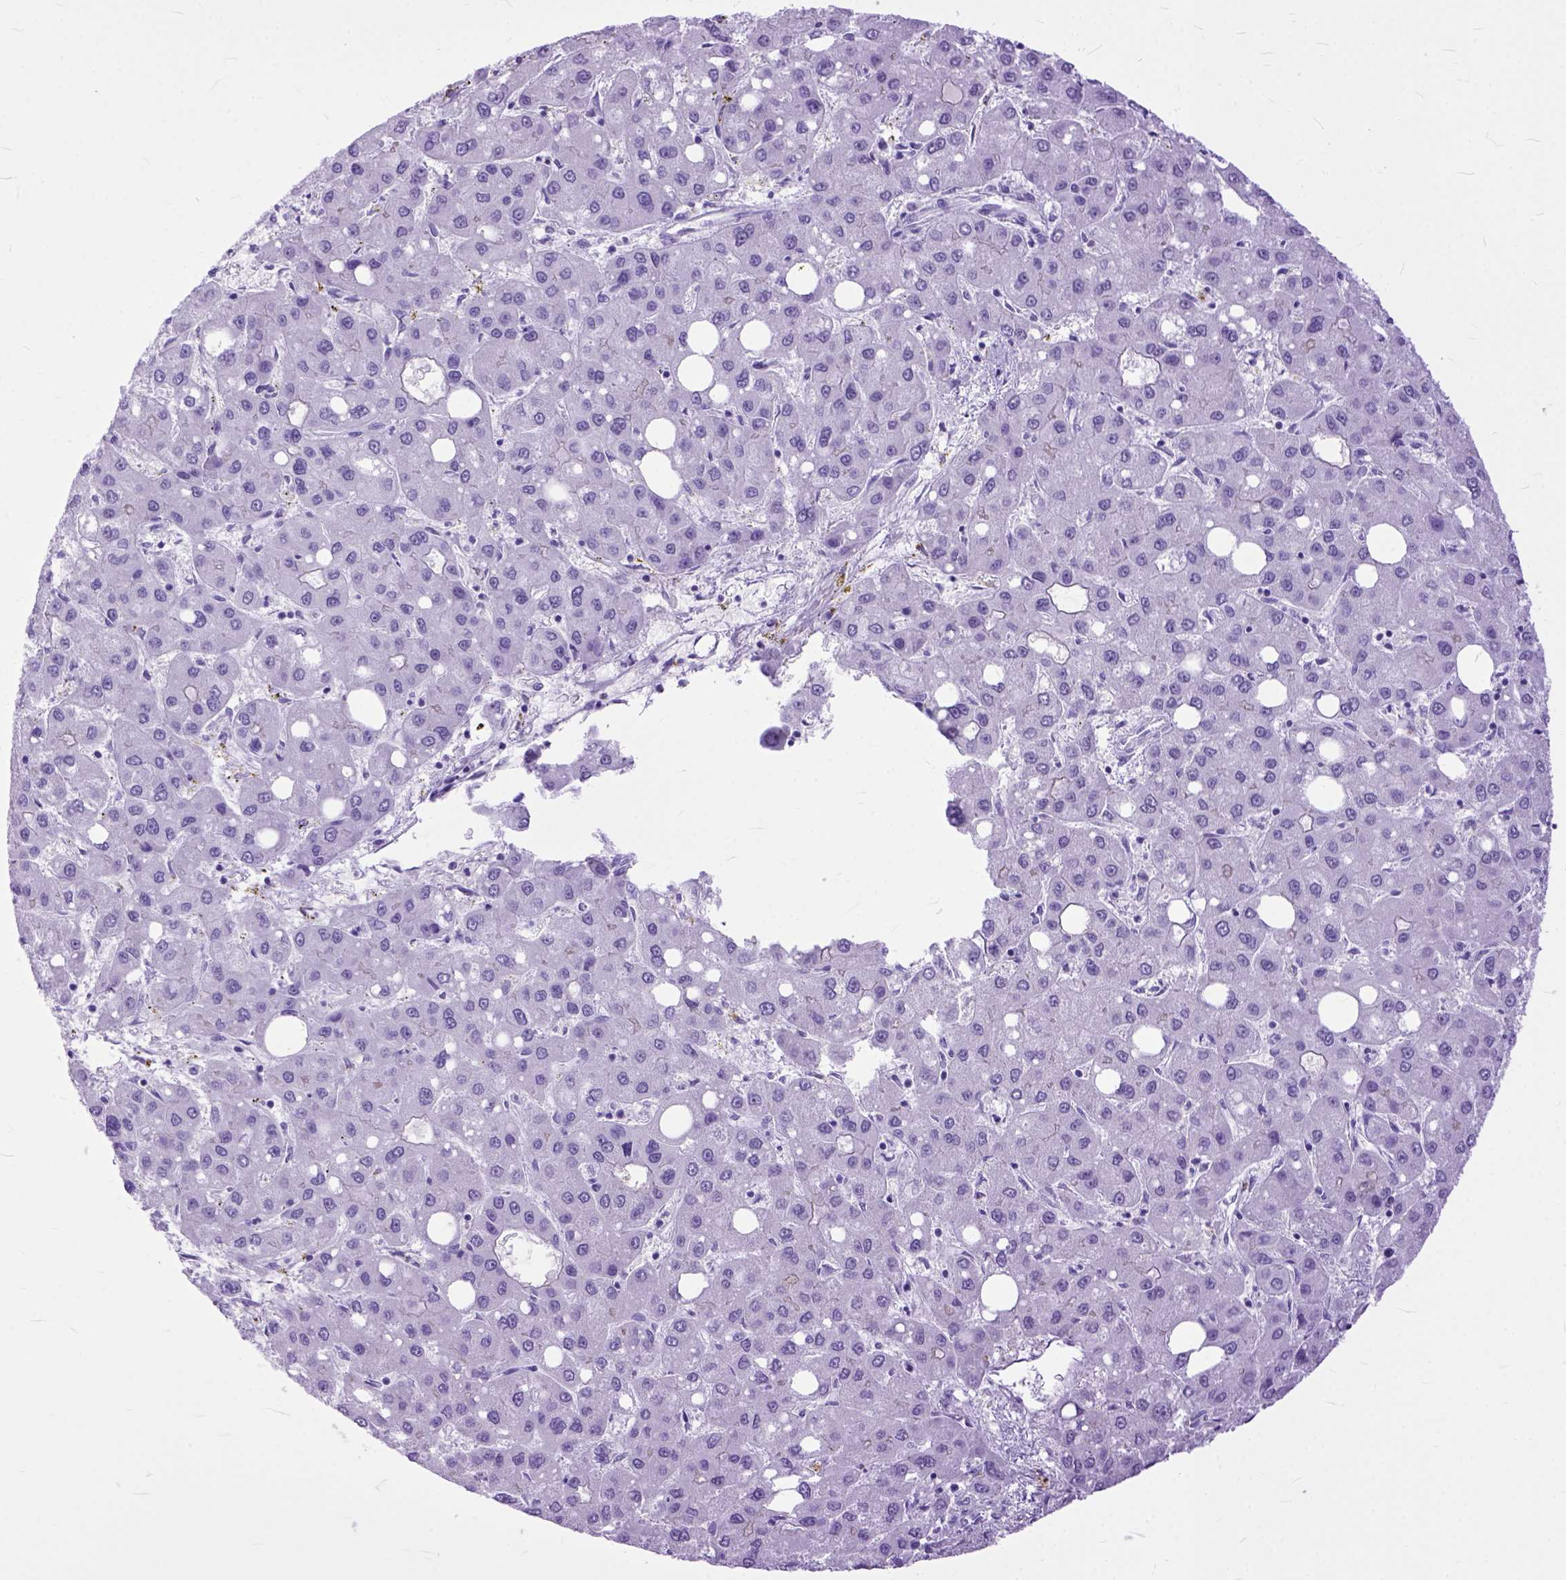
{"staining": {"intensity": "negative", "quantity": "none", "location": "none"}, "tissue": "liver cancer", "cell_type": "Tumor cells", "image_type": "cancer", "snomed": [{"axis": "morphology", "description": "Carcinoma, Hepatocellular, NOS"}, {"axis": "topography", "description": "Liver"}], "caption": "Tumor cells are negative for brown protein staining in liver cancer. (Immunohistochemistry, brightfield microscopy, high magnification).", "gene": "GNGT1", "patient": {"sex": "male", "age": 73}}